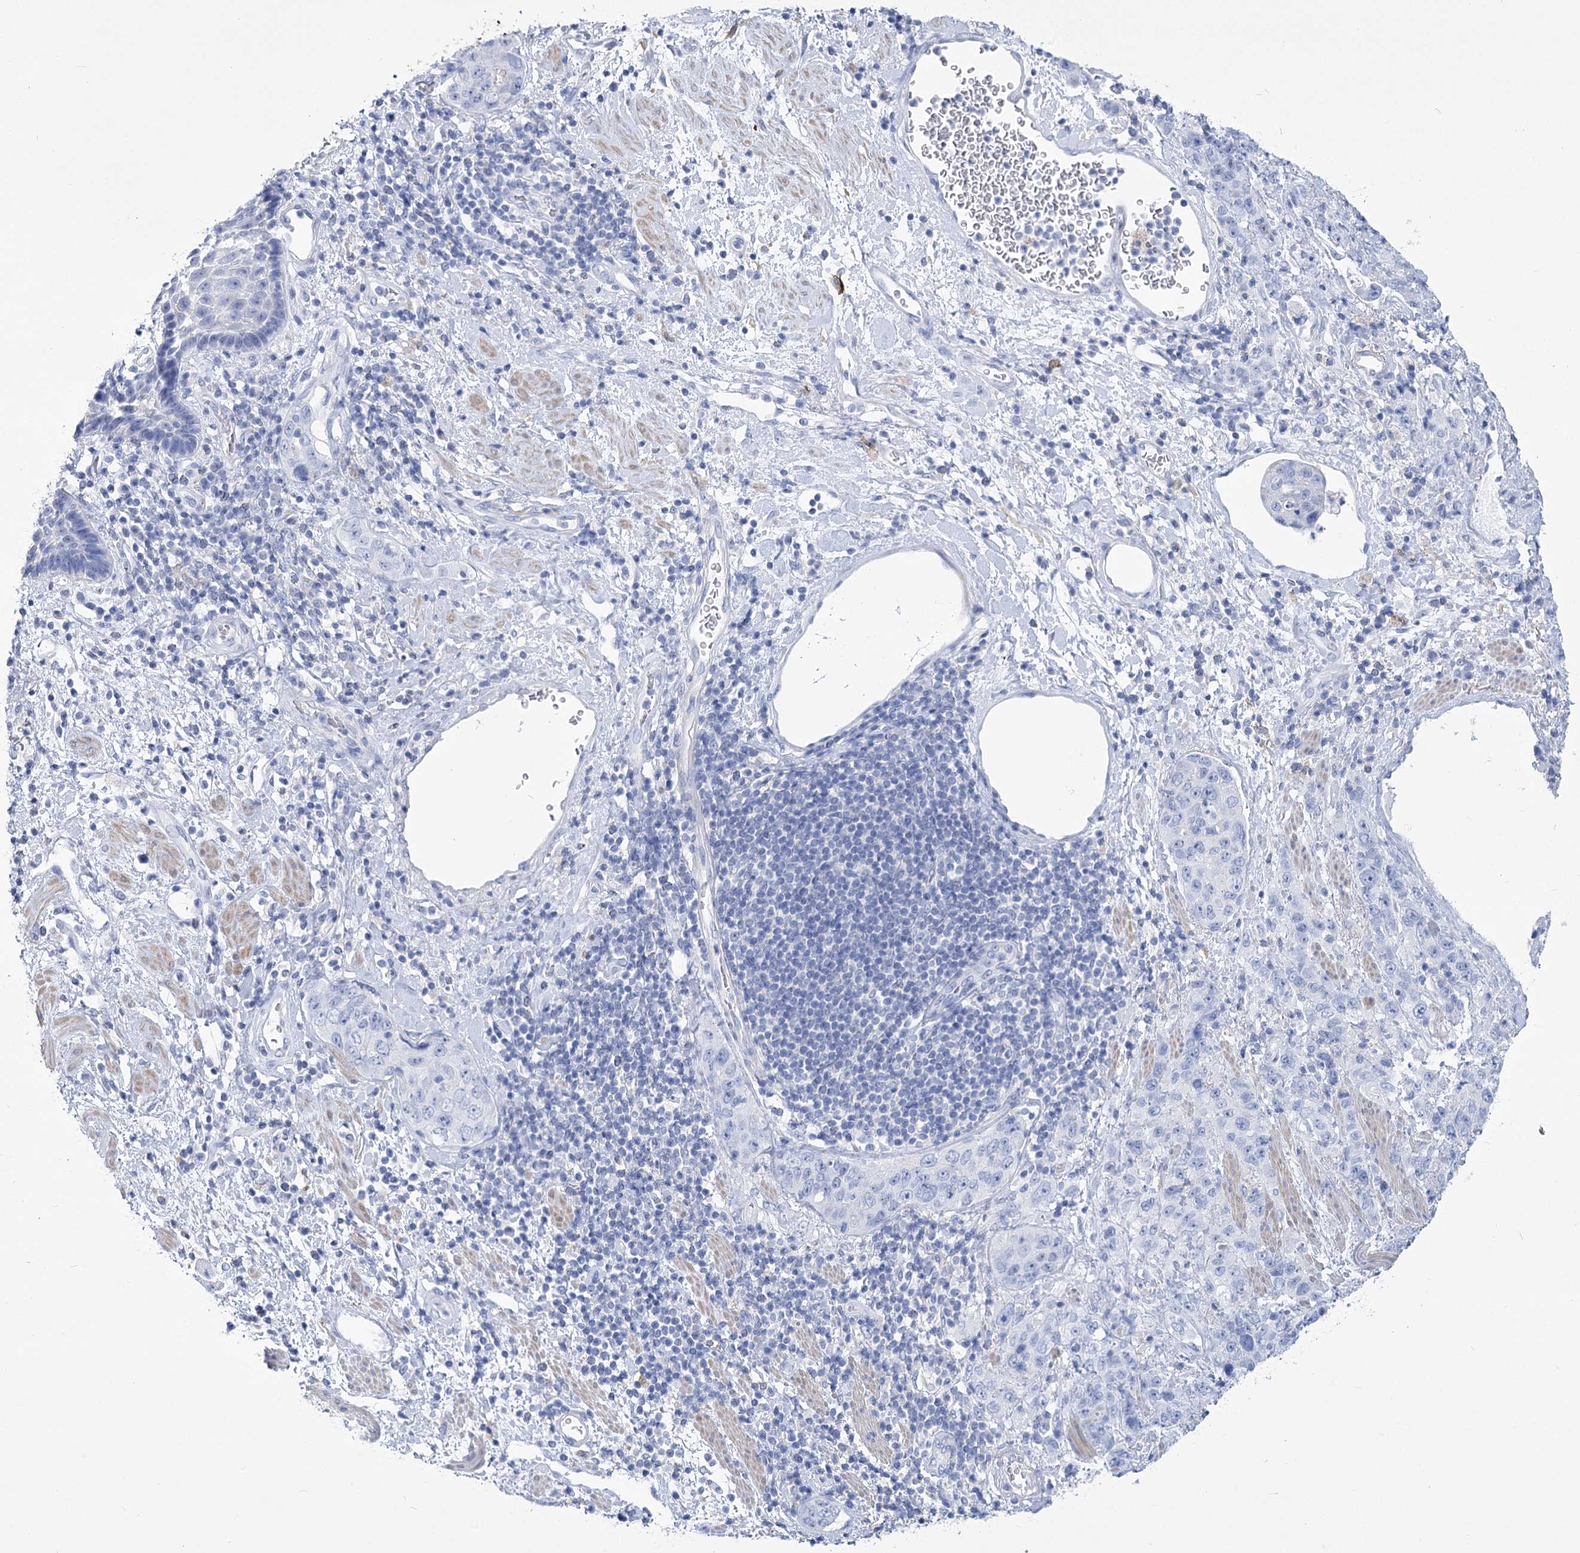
{"staining": {"intensity": "negative", "quantity": "none", "location": "none"}, "tissue": "stomach cancer", "cell_type": "Tumor cells", "image_type": "cancer", "snomed": [{"axis": "morphology", "description": "Adenocarcinoma, NOS"}, {"axis": "topography", "description": "Stomach"}], "caption": "Tumor cells show no significant staining in stomach cancer (adenocarcinoma).", "gene": "PCDHA1", "patient": {"sex": "male", "age": 48}}